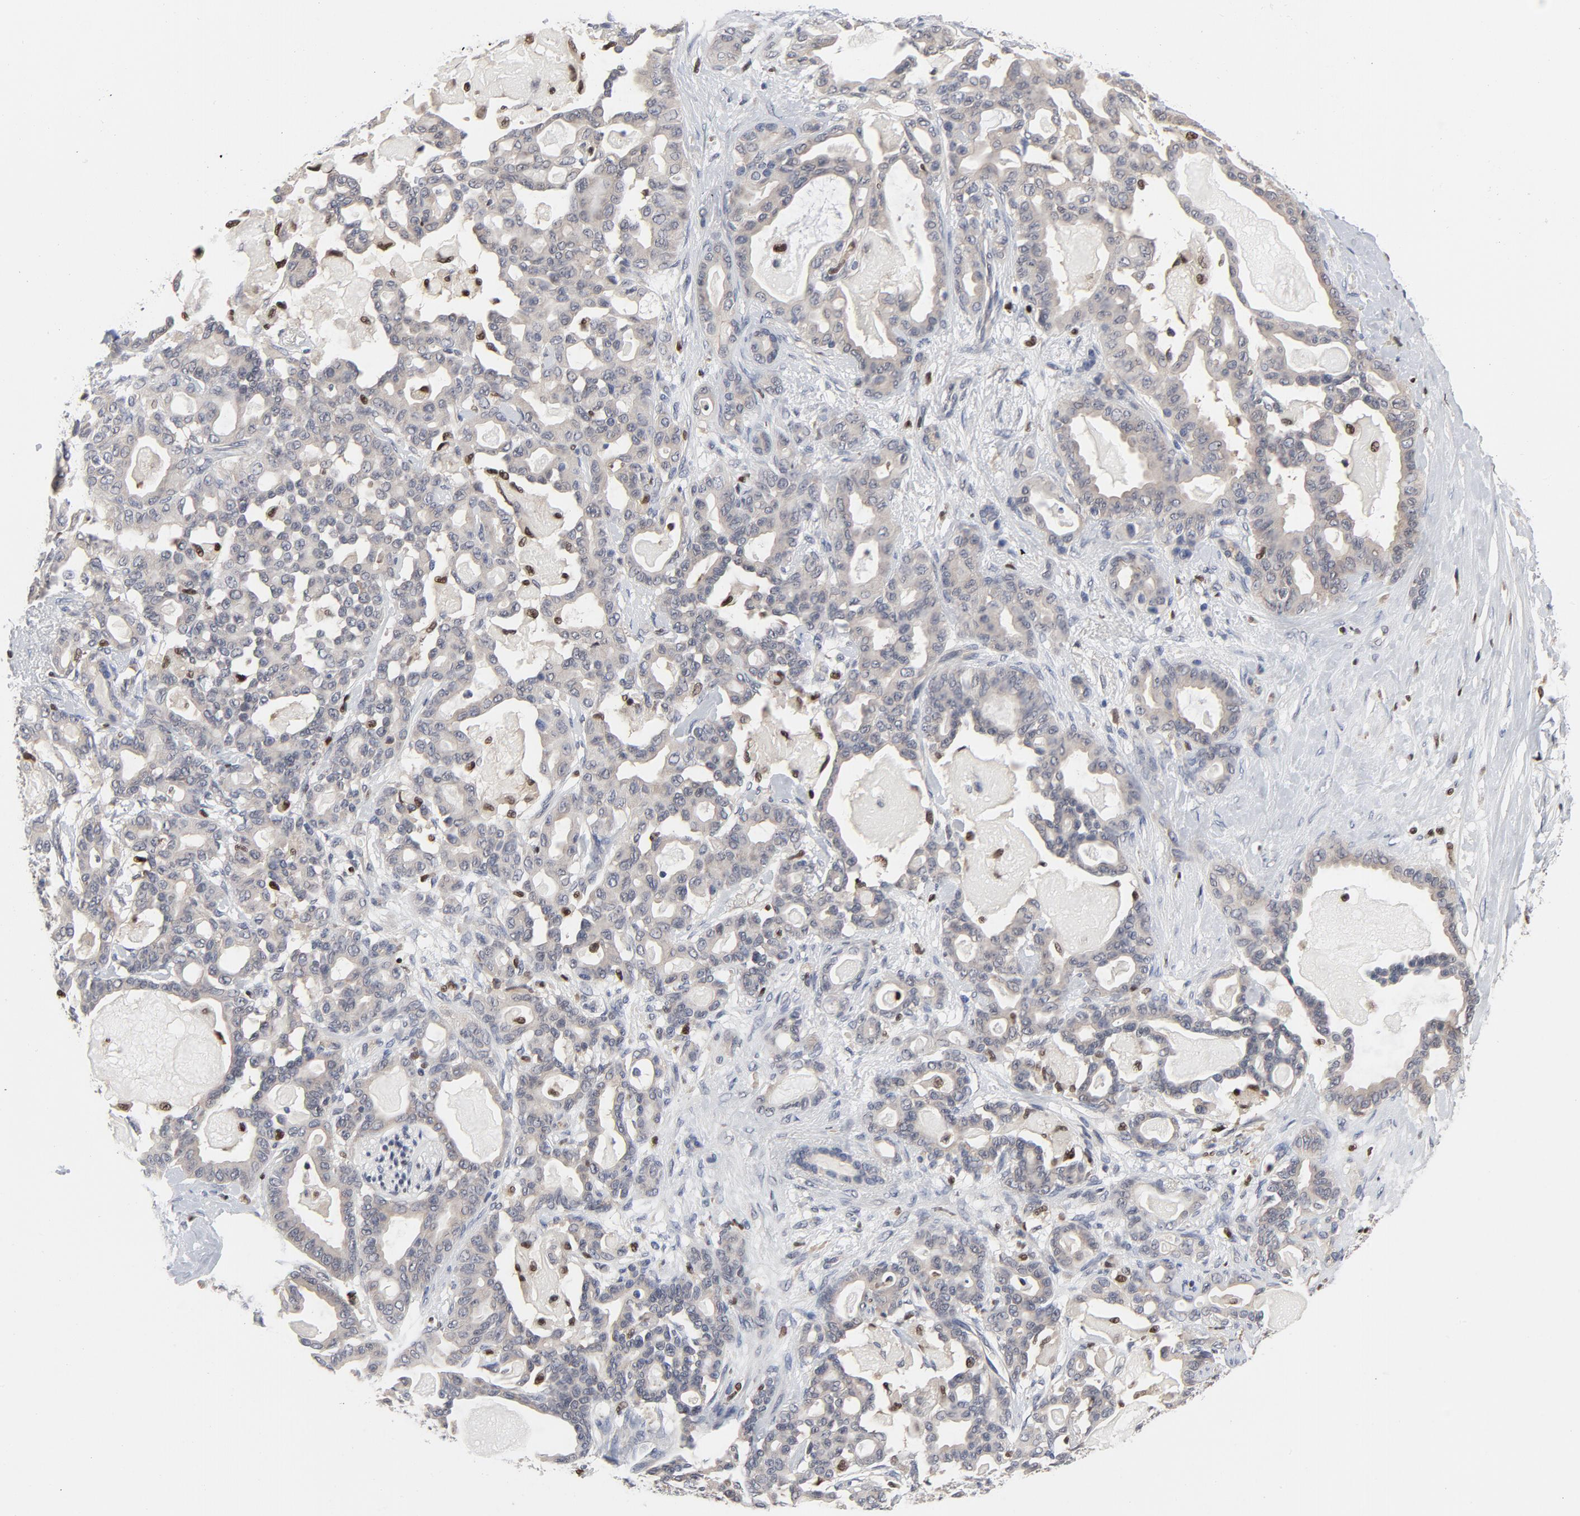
{"staining": {"intensity": "negative", "quantity": "none", "location": "none"}, "tissue": "pancreatic cancer", "cell_type": "Tumor cells", "image_type": "cancer", "snomed": [{"axis": "morphology", "description": "Adenocarcinoma, NOS"}, {"axis": "topography", "description": "Pancreas"}], "caption": "This is a histopathology image of immunohistochemistry (IHC) staining of pancreatic adenocarcinoma, which shows no positivity in tumor cells. (DAB (3,3'-diaminobenzidine) immunohistochemistry (IHC) visualized using brightfield microscopy, high magnification).", "gene": "NFKB1", "patient": {"sex": "male", "age": 63}}